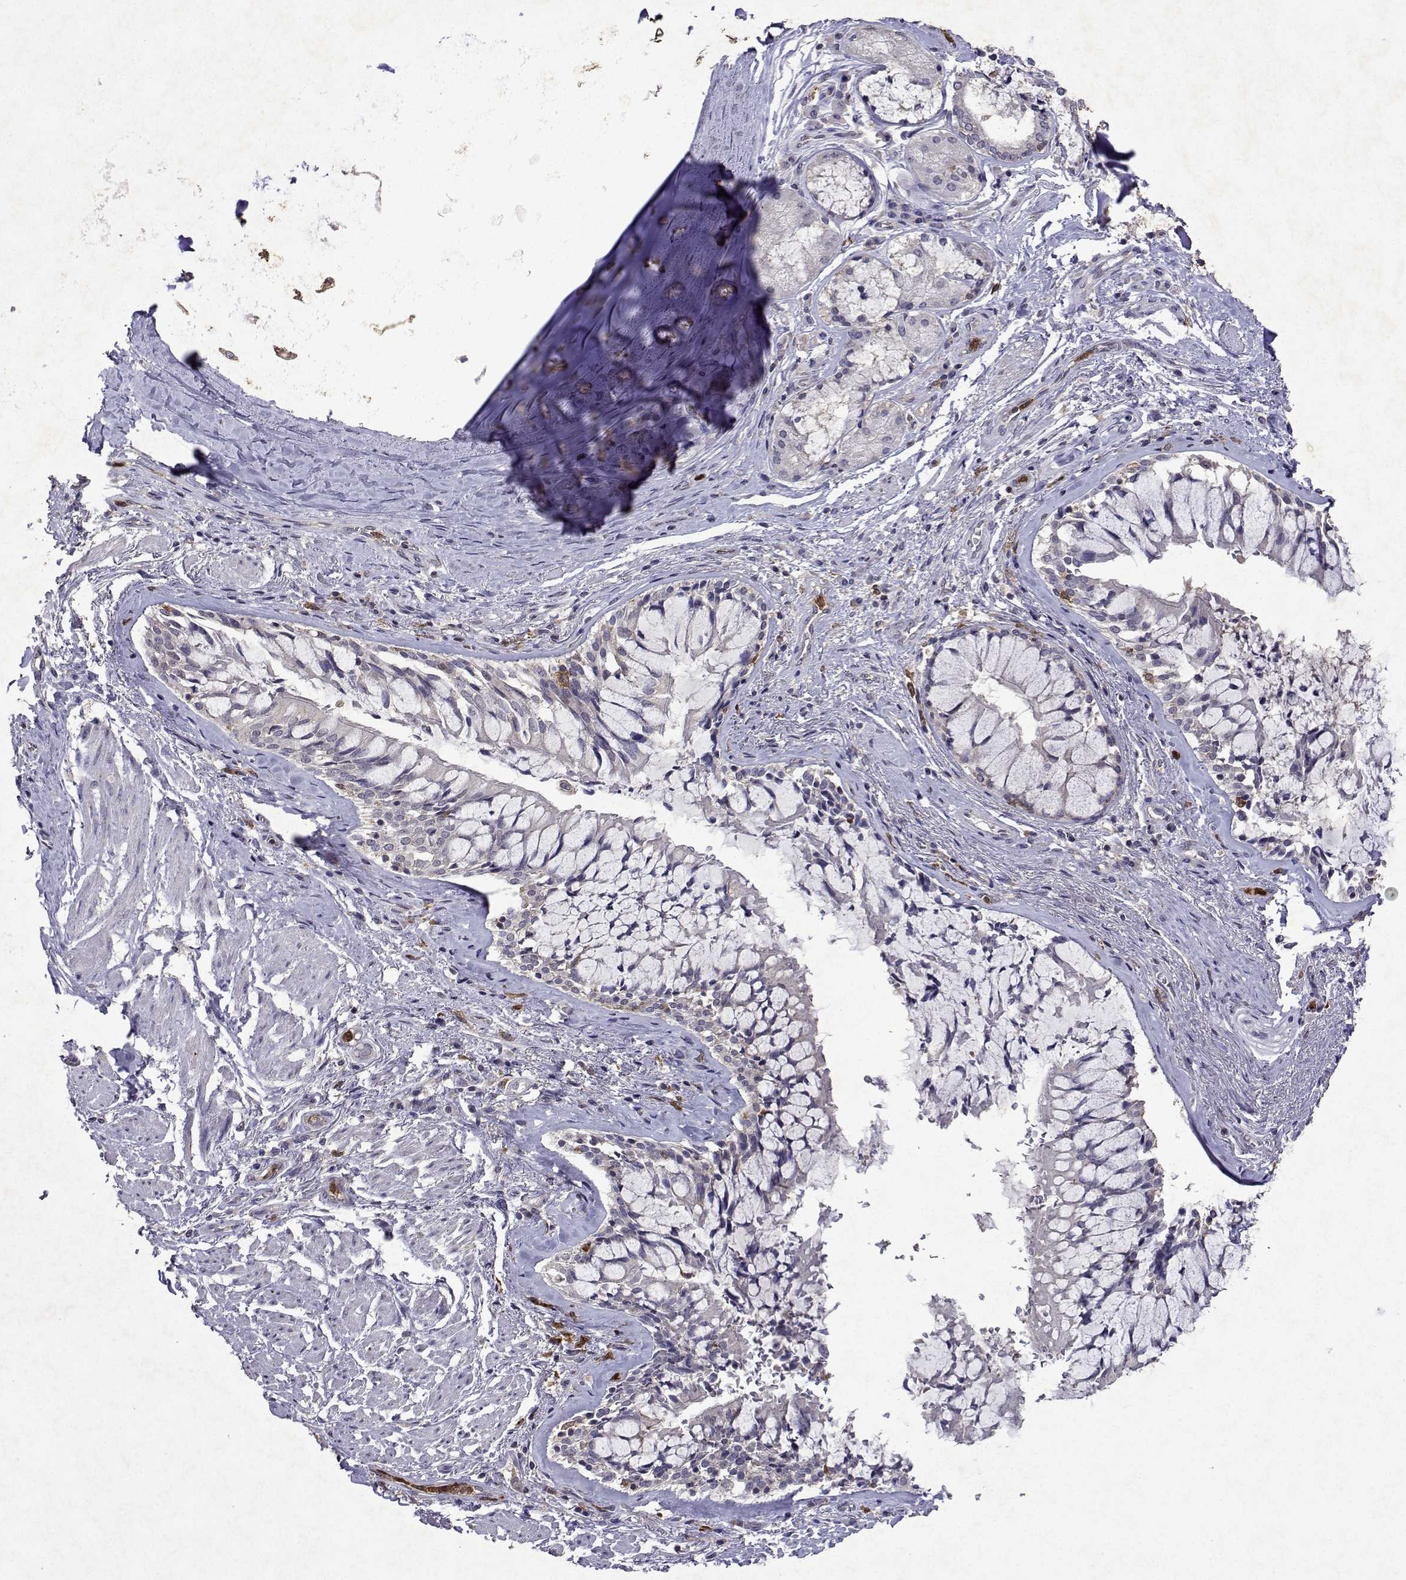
{"staining": {"intensity": "moderate", "quantity": ">75%", "location": "cytoplasmic/membranous"}, "tissue": "soft tissue", "cell_type": "Chondrocytes", "image_type": "normal", "snomed": [{"axis": "morphology", "description": "Normal tissue, NOS"}, {"axis": "topography", "description": "Cartilage tissue"}, {"axis": "topography", "description": "Bronchus"}], "caption": "A brown stain labels moderate cytoplasmic/membranous positivity of a protein in chondrocytes of benign soft tissue.", "gene": "APAF1", "patient": {"sex": "male", "age": 64}}